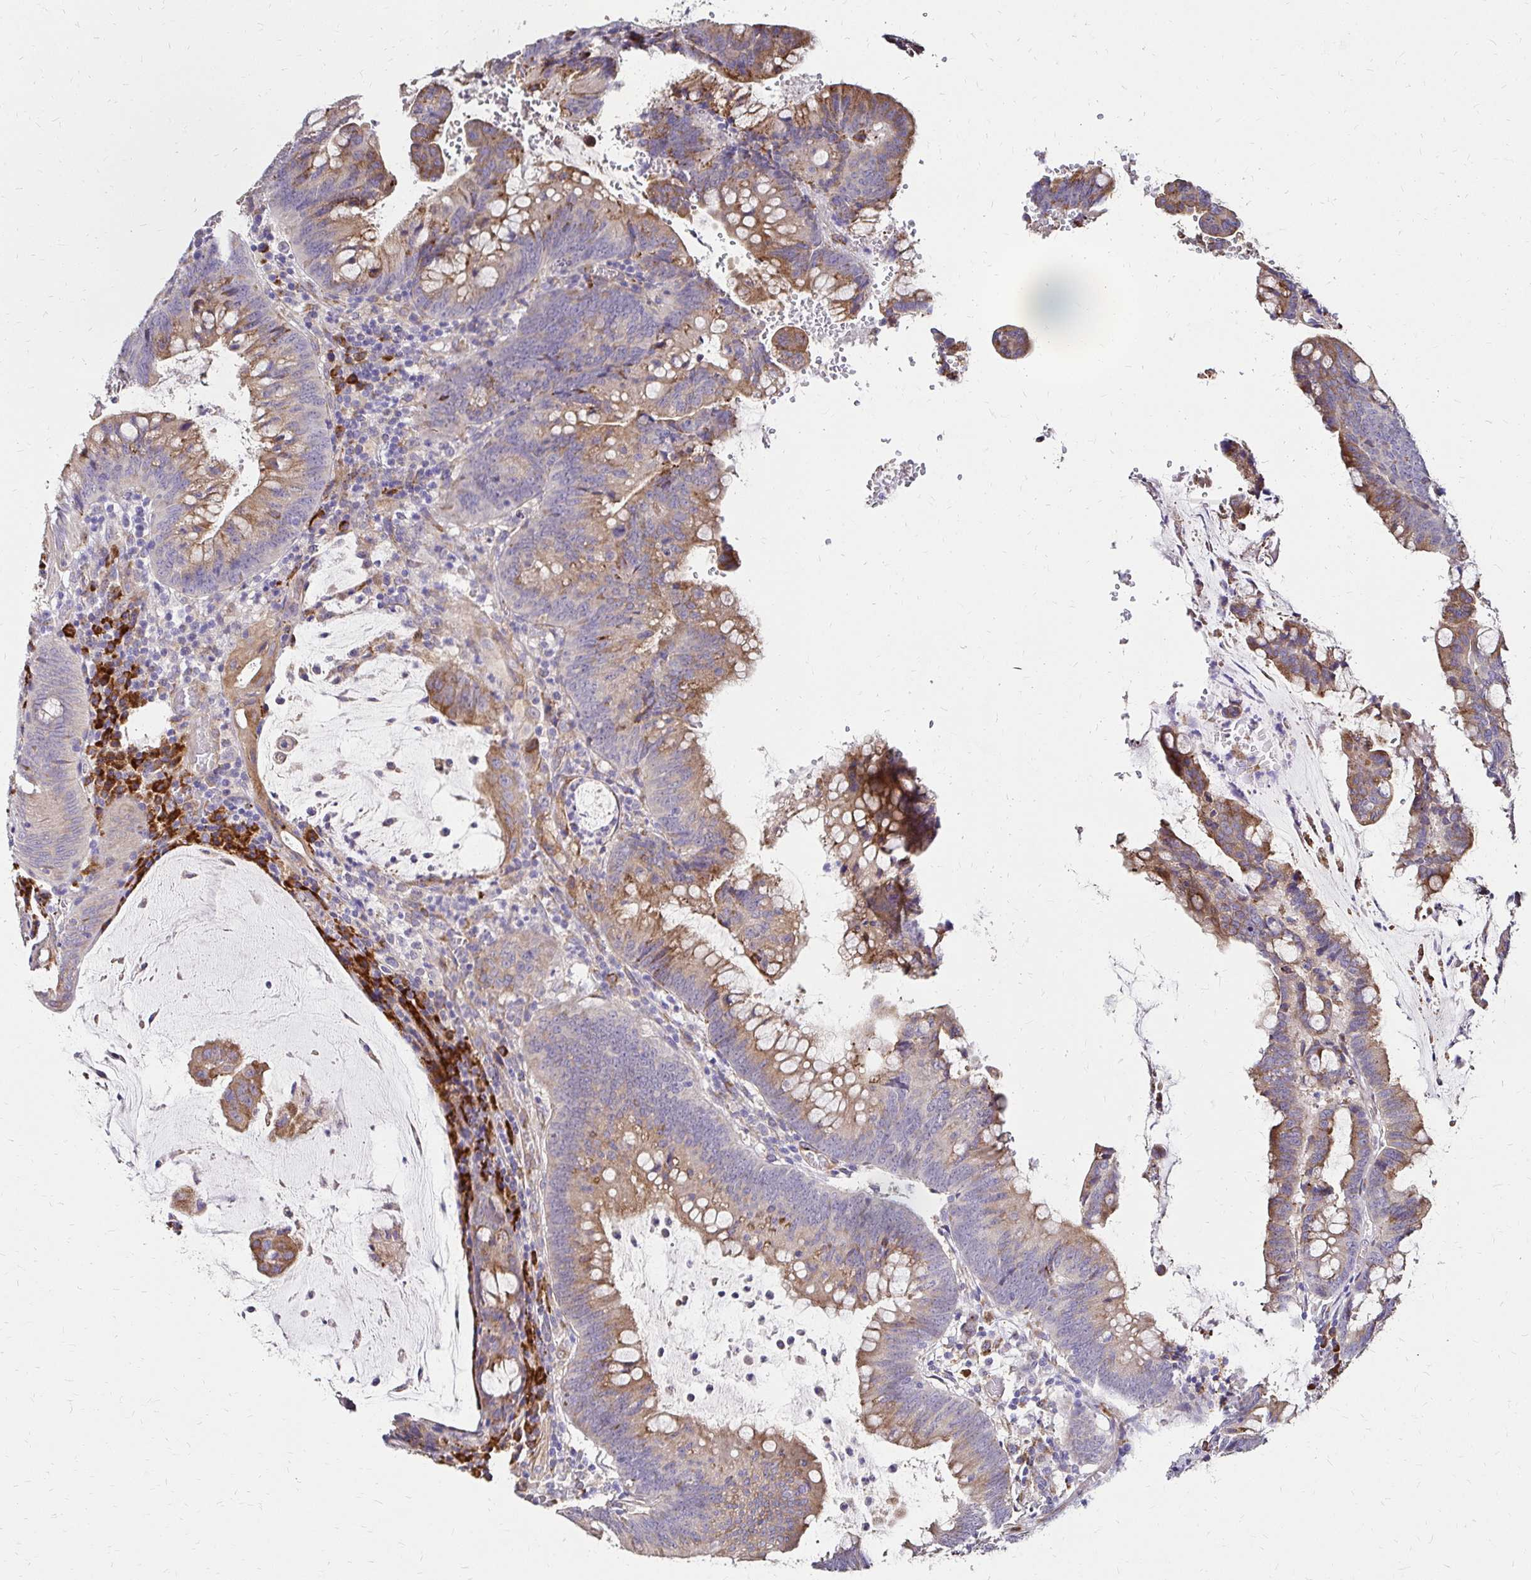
{"staining": {"intensity": "moderate", "quantity": ">75%", "location": "cytoplasmic/membranous"}, "tissue": "colorectal cancer", "cell_type": "Tumor cells", "image_type": "cancer", "snomed": [{"axis": "morphology", "description": "Adenocarcinoma, NOS"}, {"axis": "topography", "description": "Colon"}], "caption": "Protein analysis of colorectal cancer tissue reveals moderate cytoplasmic/membranous positivity in about >75% of tumor cells. (Stains: DAB in brown, nuclei in blue, Microscopy: brightfield microscopy at high magnification).", "gene": "PRIMA1", "patient": {"sex": "male", "age": 62}}